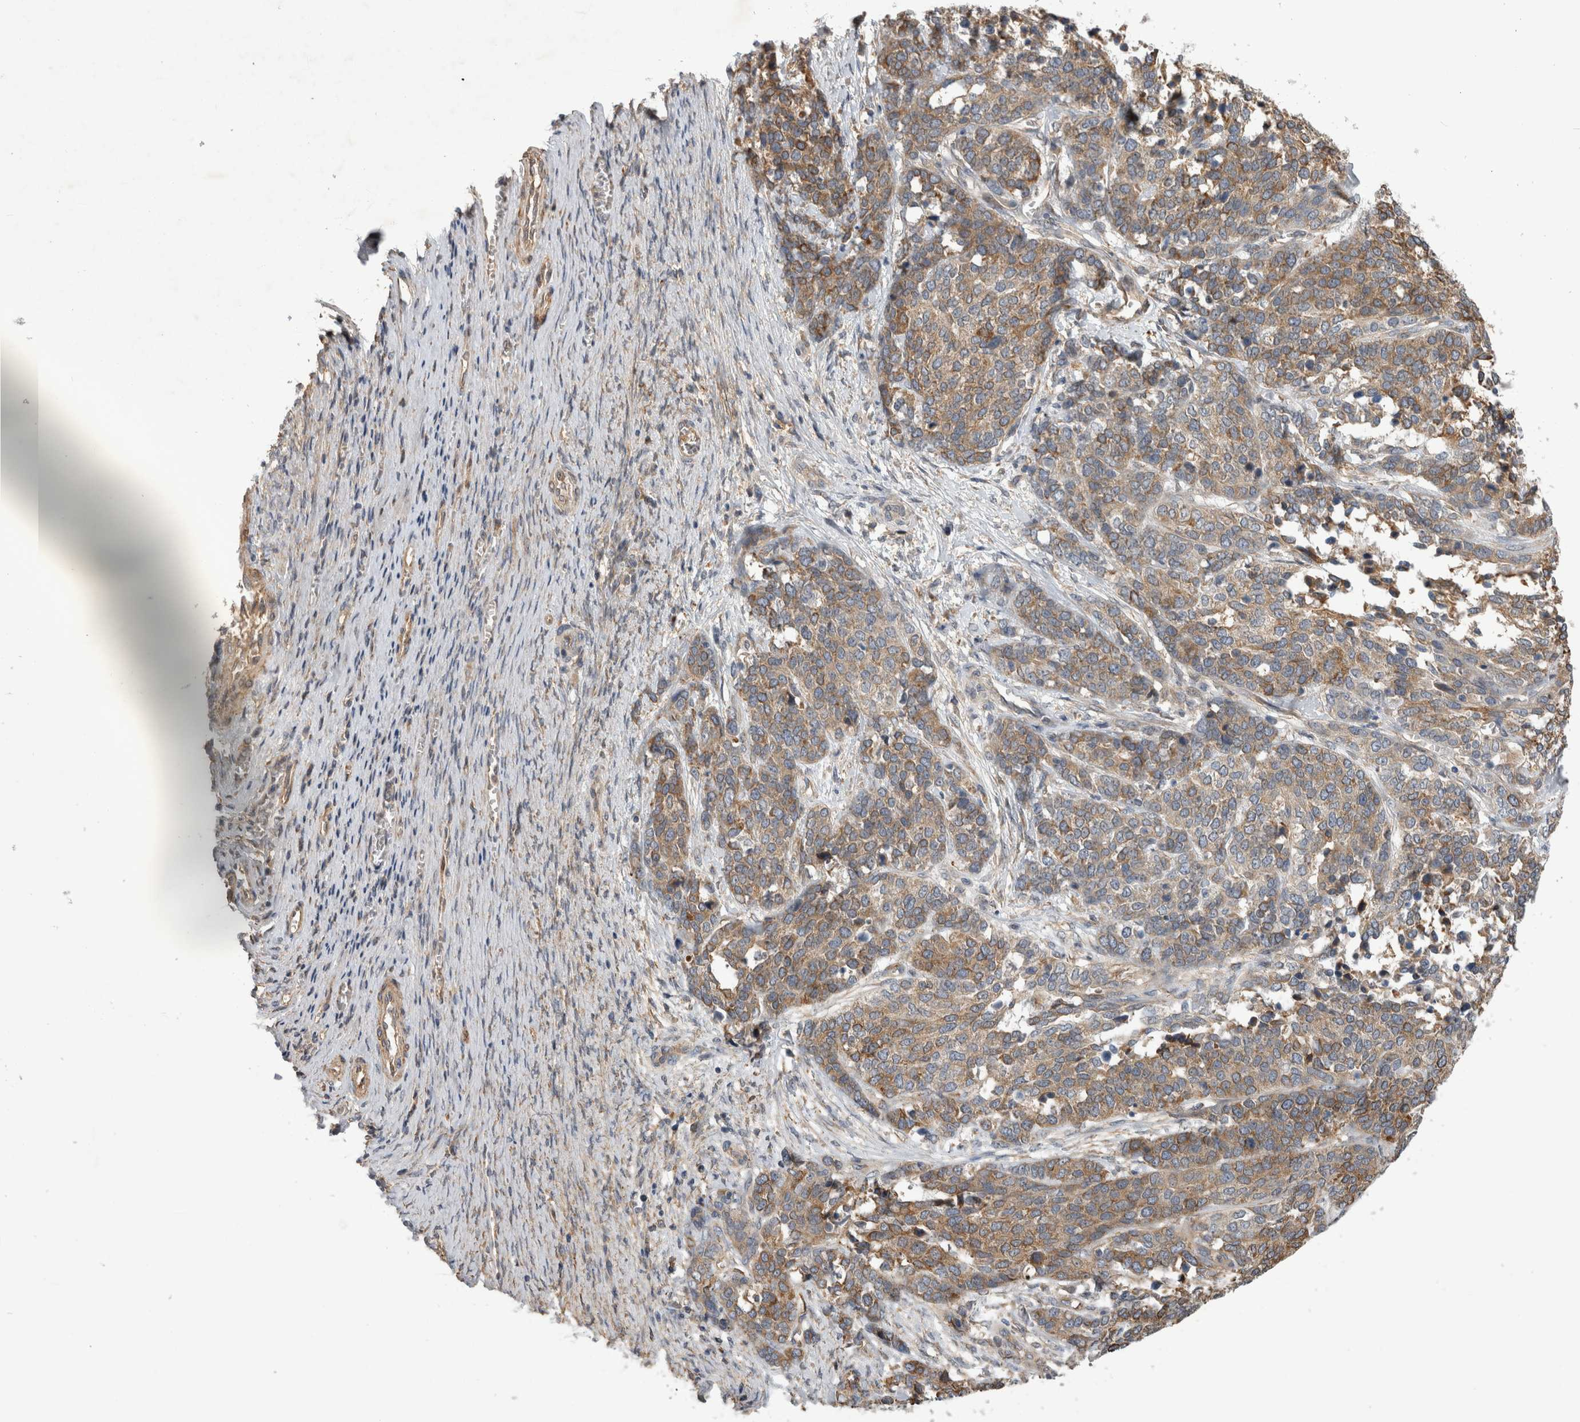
{"staining": {"intensity": "moderate", "quantity": ">75%", "location": "cytoplasmic/membranous"}, "tissue": "ovarian cancer", "cell_type": "Tumor cells", "image_type": "cancer", "snomed": [{"axis": "morphology", "description": "Cystadenocarcinoma, serous, NOS"}, {"axis": "topography", "description": "Ovary"}], "caption": "Immunohistochemistry histopathology image of ovarian serous cystadenocarcinoma stained for a protein (brown), which displays medium levels of moderate cytoplasmic/membranous positivity in about >75% of tumor cells.", "gene": "ANKFY1", "patient": {"sex": "female", "age": 44}}